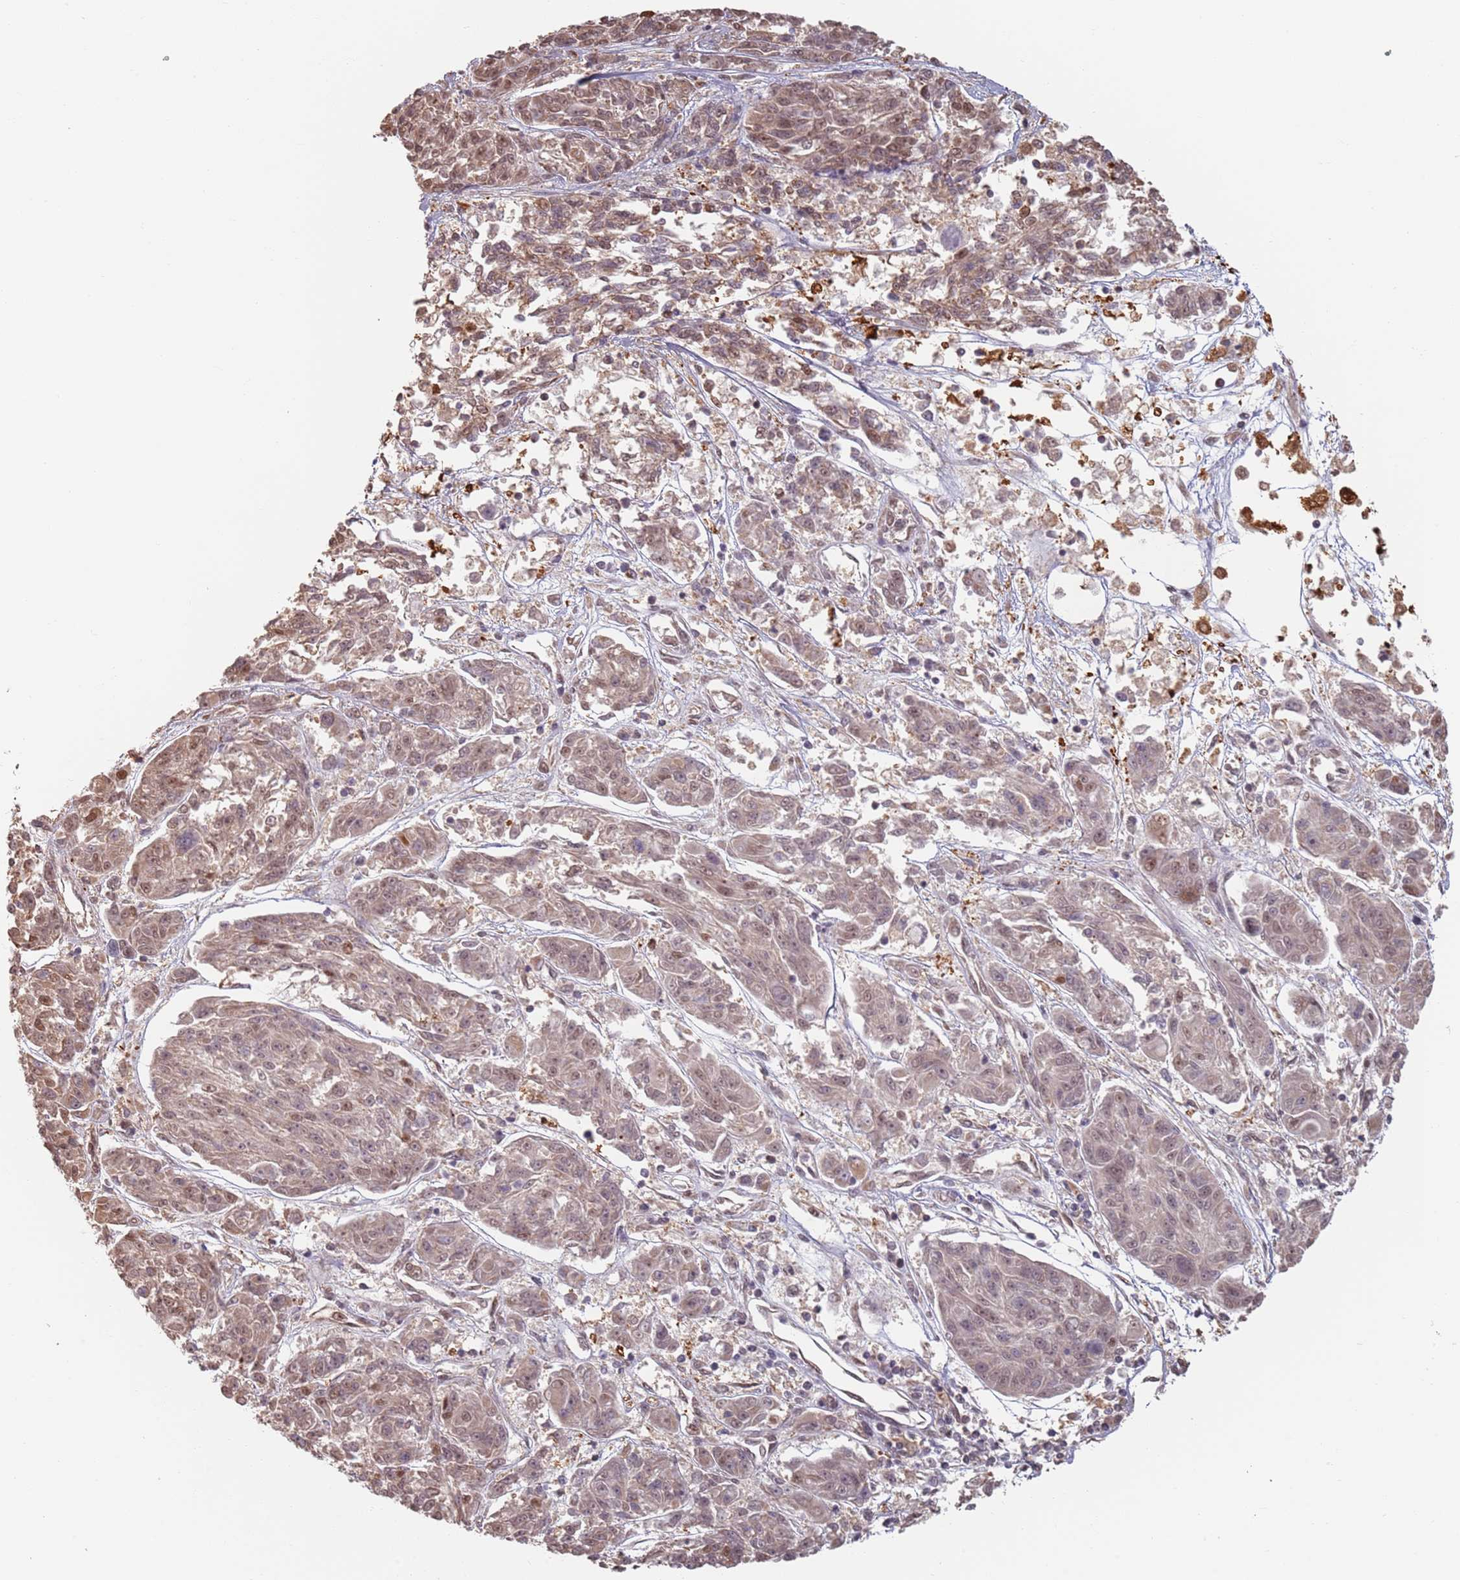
{"staining": {"intensity": "weak", "quantity": "25%-75%", "location": "nuclear"}, "tissue": "melanoma", "cell_type": "Tumor cells", "image_type": "cancer", "snomed": [{"axis": "morphology", "description": "Malignant melanoma, NOS"}, {"axis": "topography", "description": "Skin"}], "caption": "This photomicrograph reveals IHC staining of melanoma, with low weak nuclear staining in about 25%-75% of tumor cells.", "gene": "PLSCR5", "patient": {"sex": "male", "age": 53}}